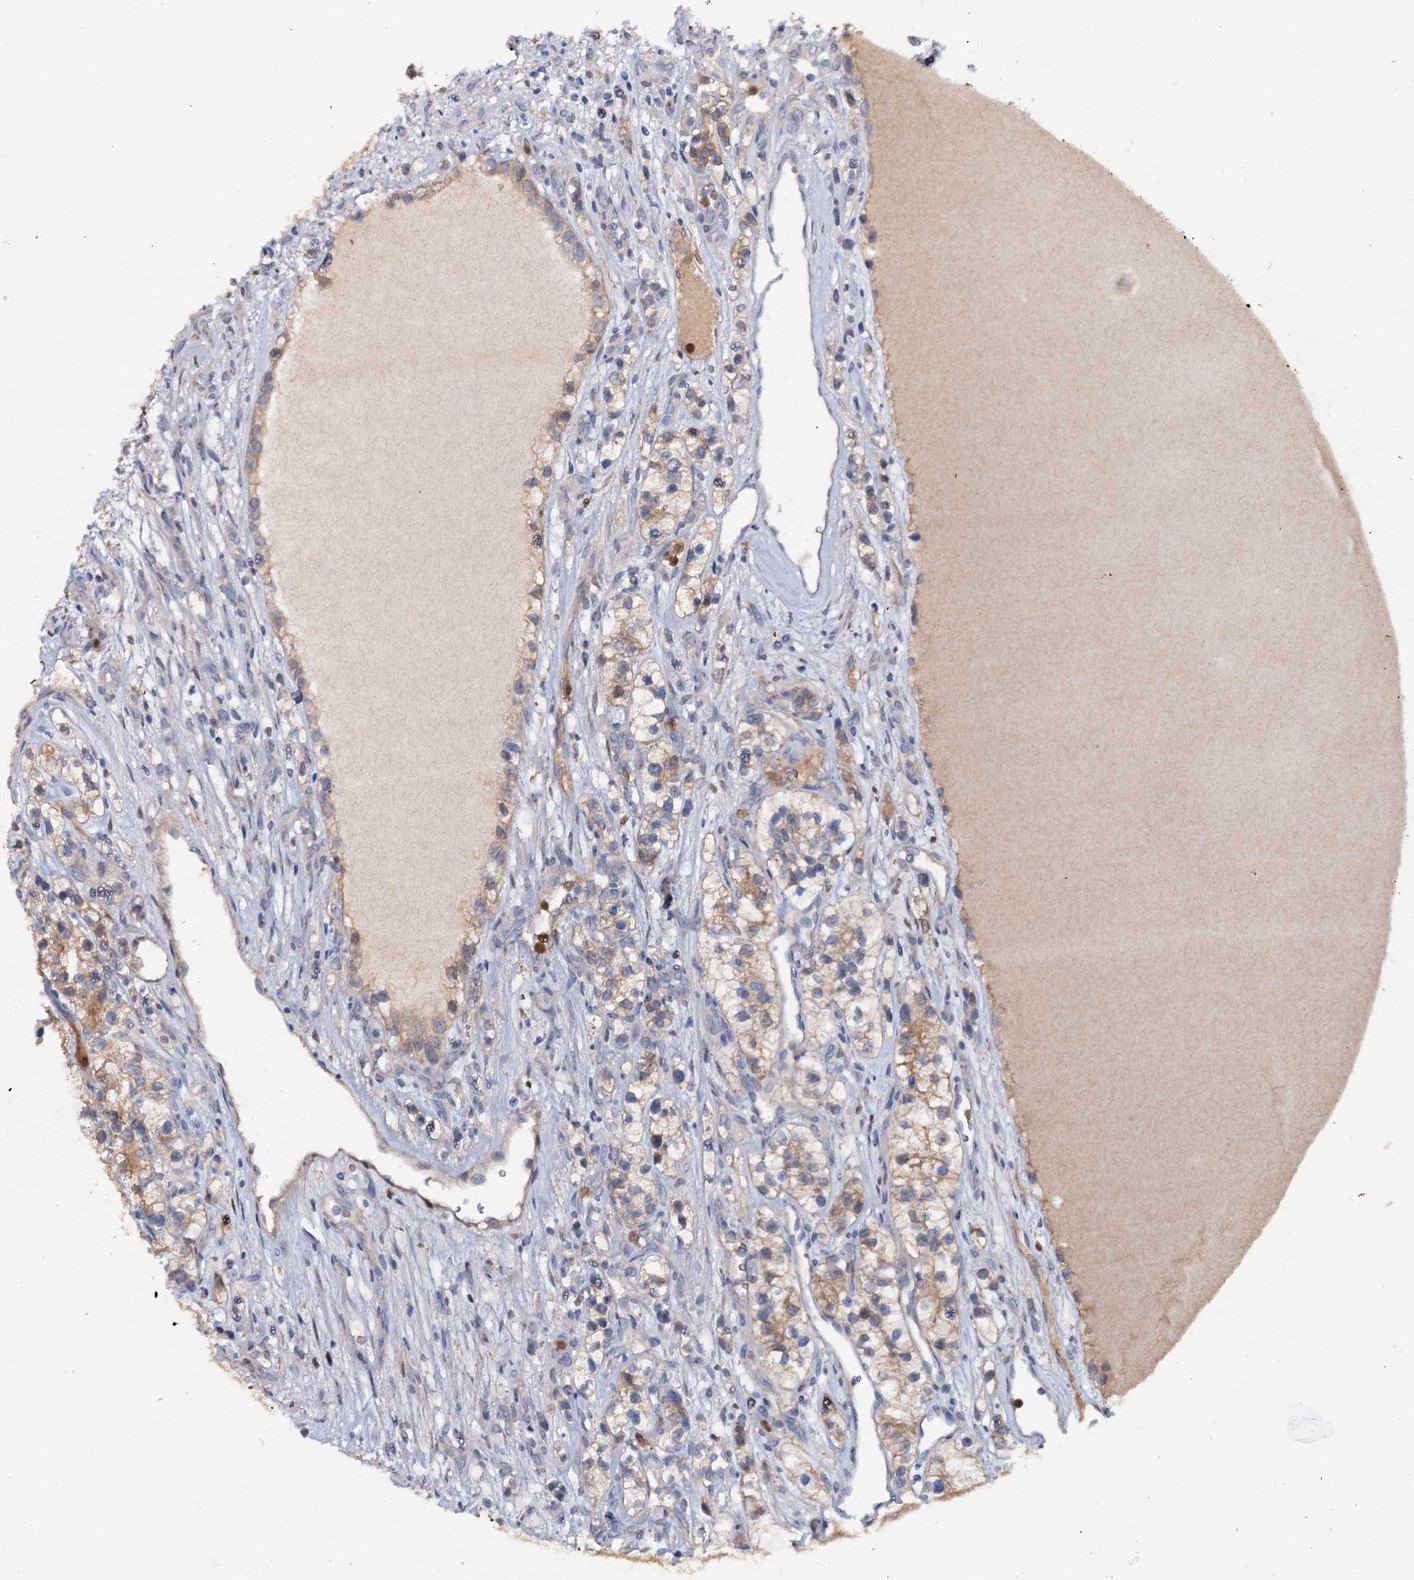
{"staining": {"intensity": "moderate", "quantity": "25%-75%", "location": "cytoplasmic/membranous"}, "tissue": "renal cancer", "cell_type": "Tumor cells", "image_type": "cancer", "snomed": [{"axis": "morphology", "description": "Adenocarcinoma, NOS"}, {"axis": "topography", "description": "Kidney"}], "caption": "The immunohistochemical stain highlights moderate cytoplasmic/membranous staining in tumor cells of adenocarcinoma (renal) tissue.", "gene": "IL17RD", "patient": {"sex": "female", "age": 57}}